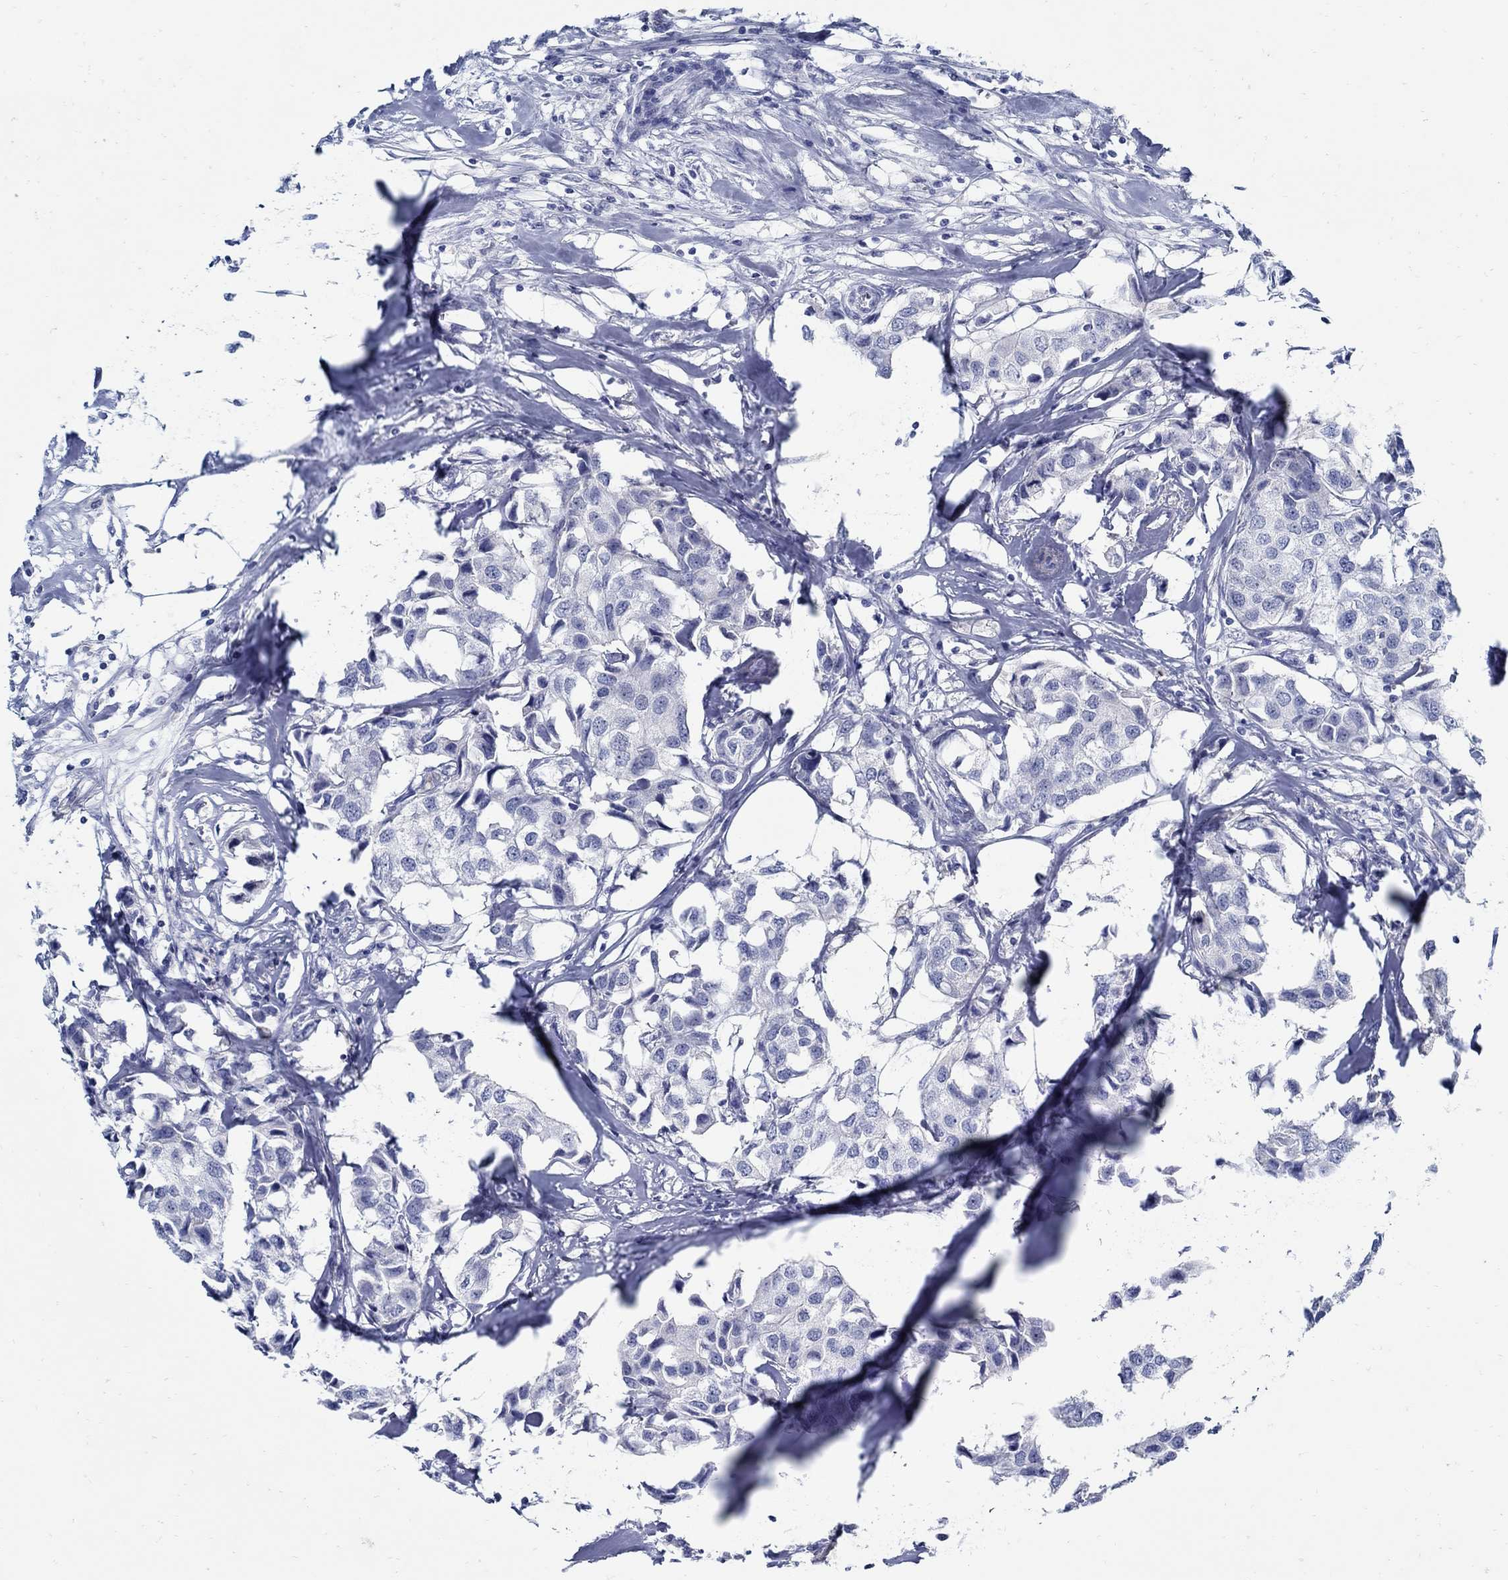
{"staining": {"intensity": "negative", "quantity": "none", "location": "none"}, "tissue": "breast cancer", "cell_type": "Tumor cells", "image_type": "cancer", "snomed": [{"axis": "morphology", "description": "Duct carcinoma"}, {"axis": "topography", "description": "Breast"}], "caption": "There is no significant positivity in tumor cells of breast cancer.", "gene": "PAX9", "patient": {"sex": "female", "age": 80}}